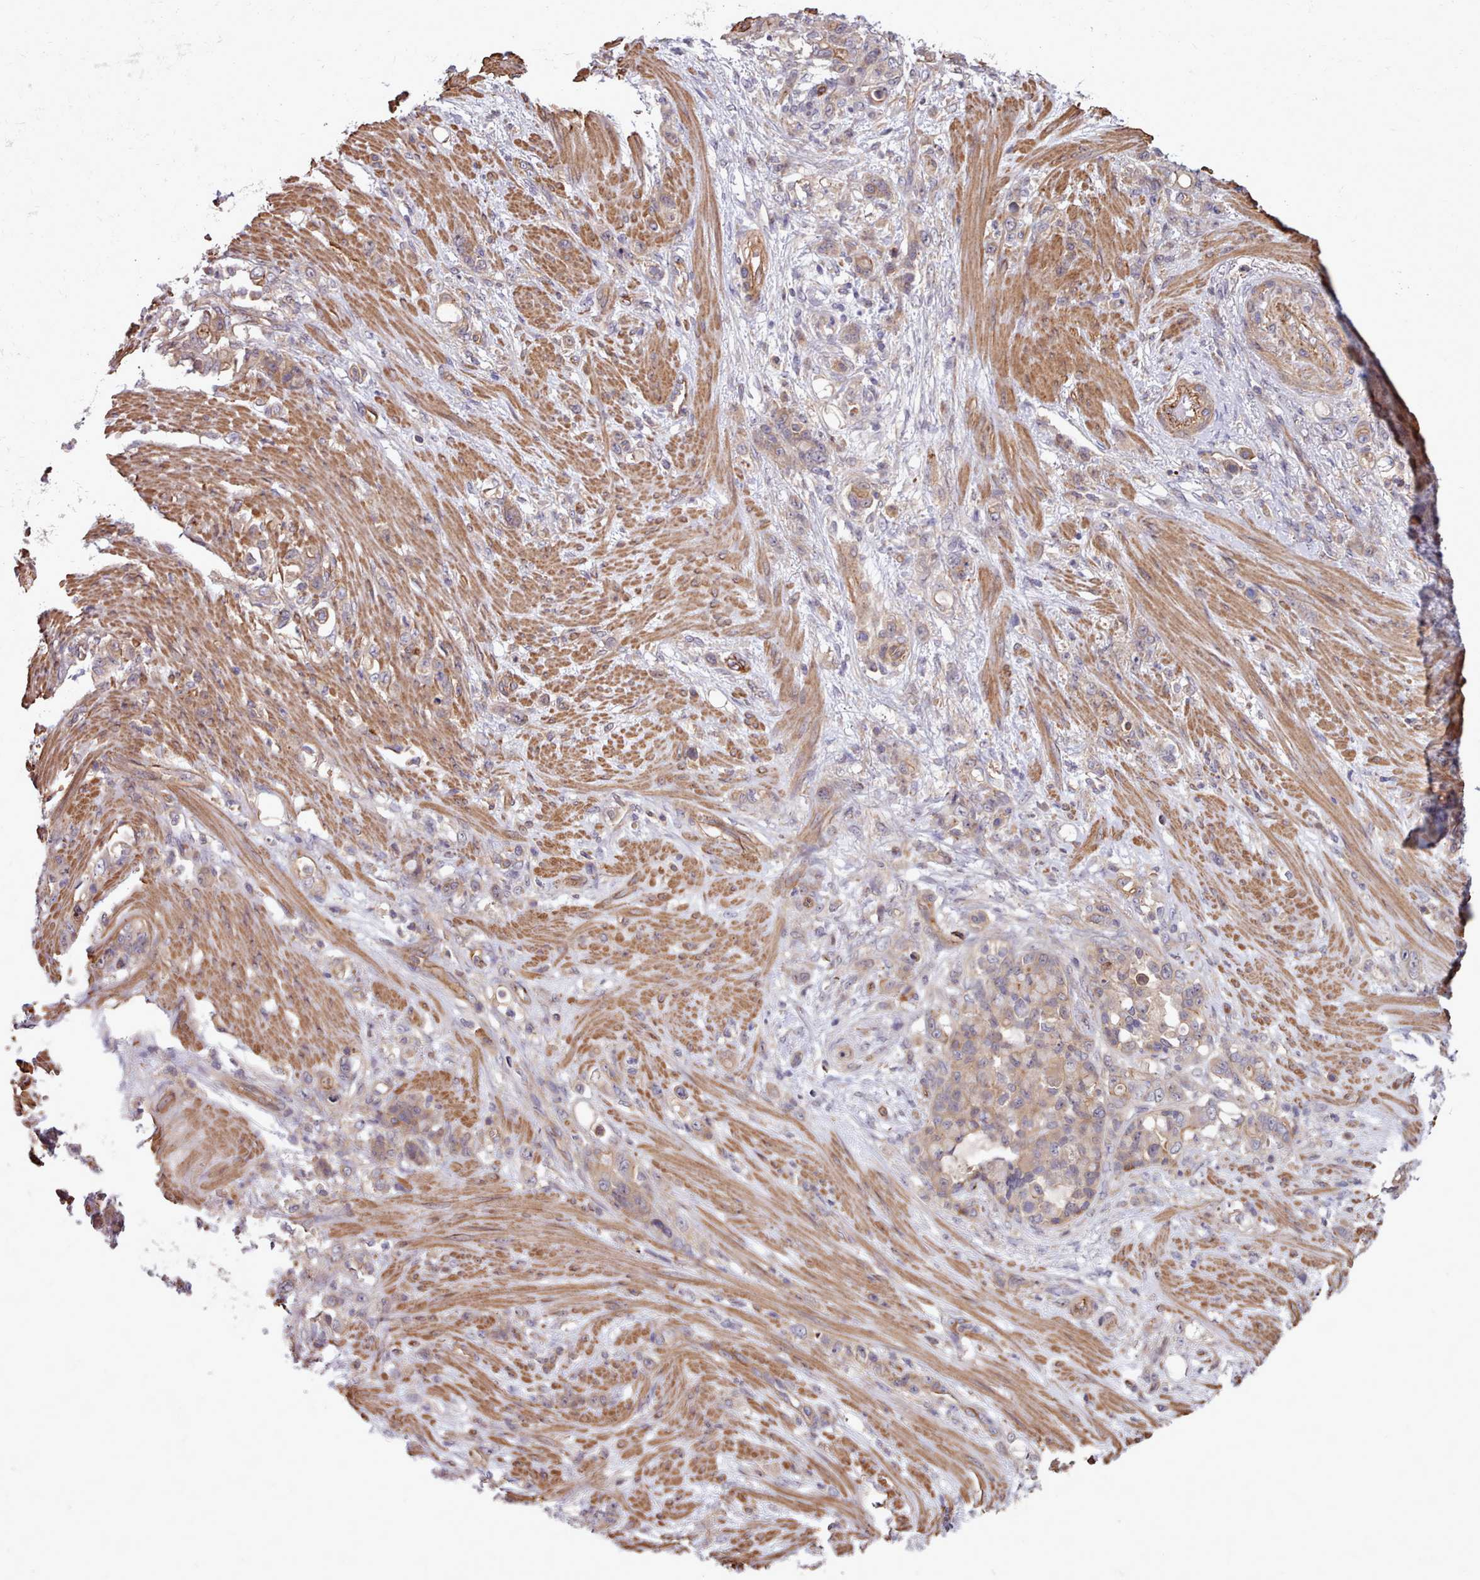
{"staining": {"intensity": "weak", "quantity": ">75%", "location": "cytoplasmic/membranous"}, "tissue": "stomach cancer", "cell_type": "Tumor cells", "image_type": "cancer", "snomed": [{"axis": "morphology", "description": "Normal tissue, NOS"}, {"axis": "morphology", "description": "Adenocarcinoma, NOS"}, {"axis": "topography", "description": "Stomach"}], "caption": "Immunohistochemical staining of human stomach cancer (adenocarcinoma) displays low levels of weak cytoplasmic/membranous staining in approximately >75% of tumor cells.", "gene": "STUB1", "patient": {"sex": "female", "age": 79}}